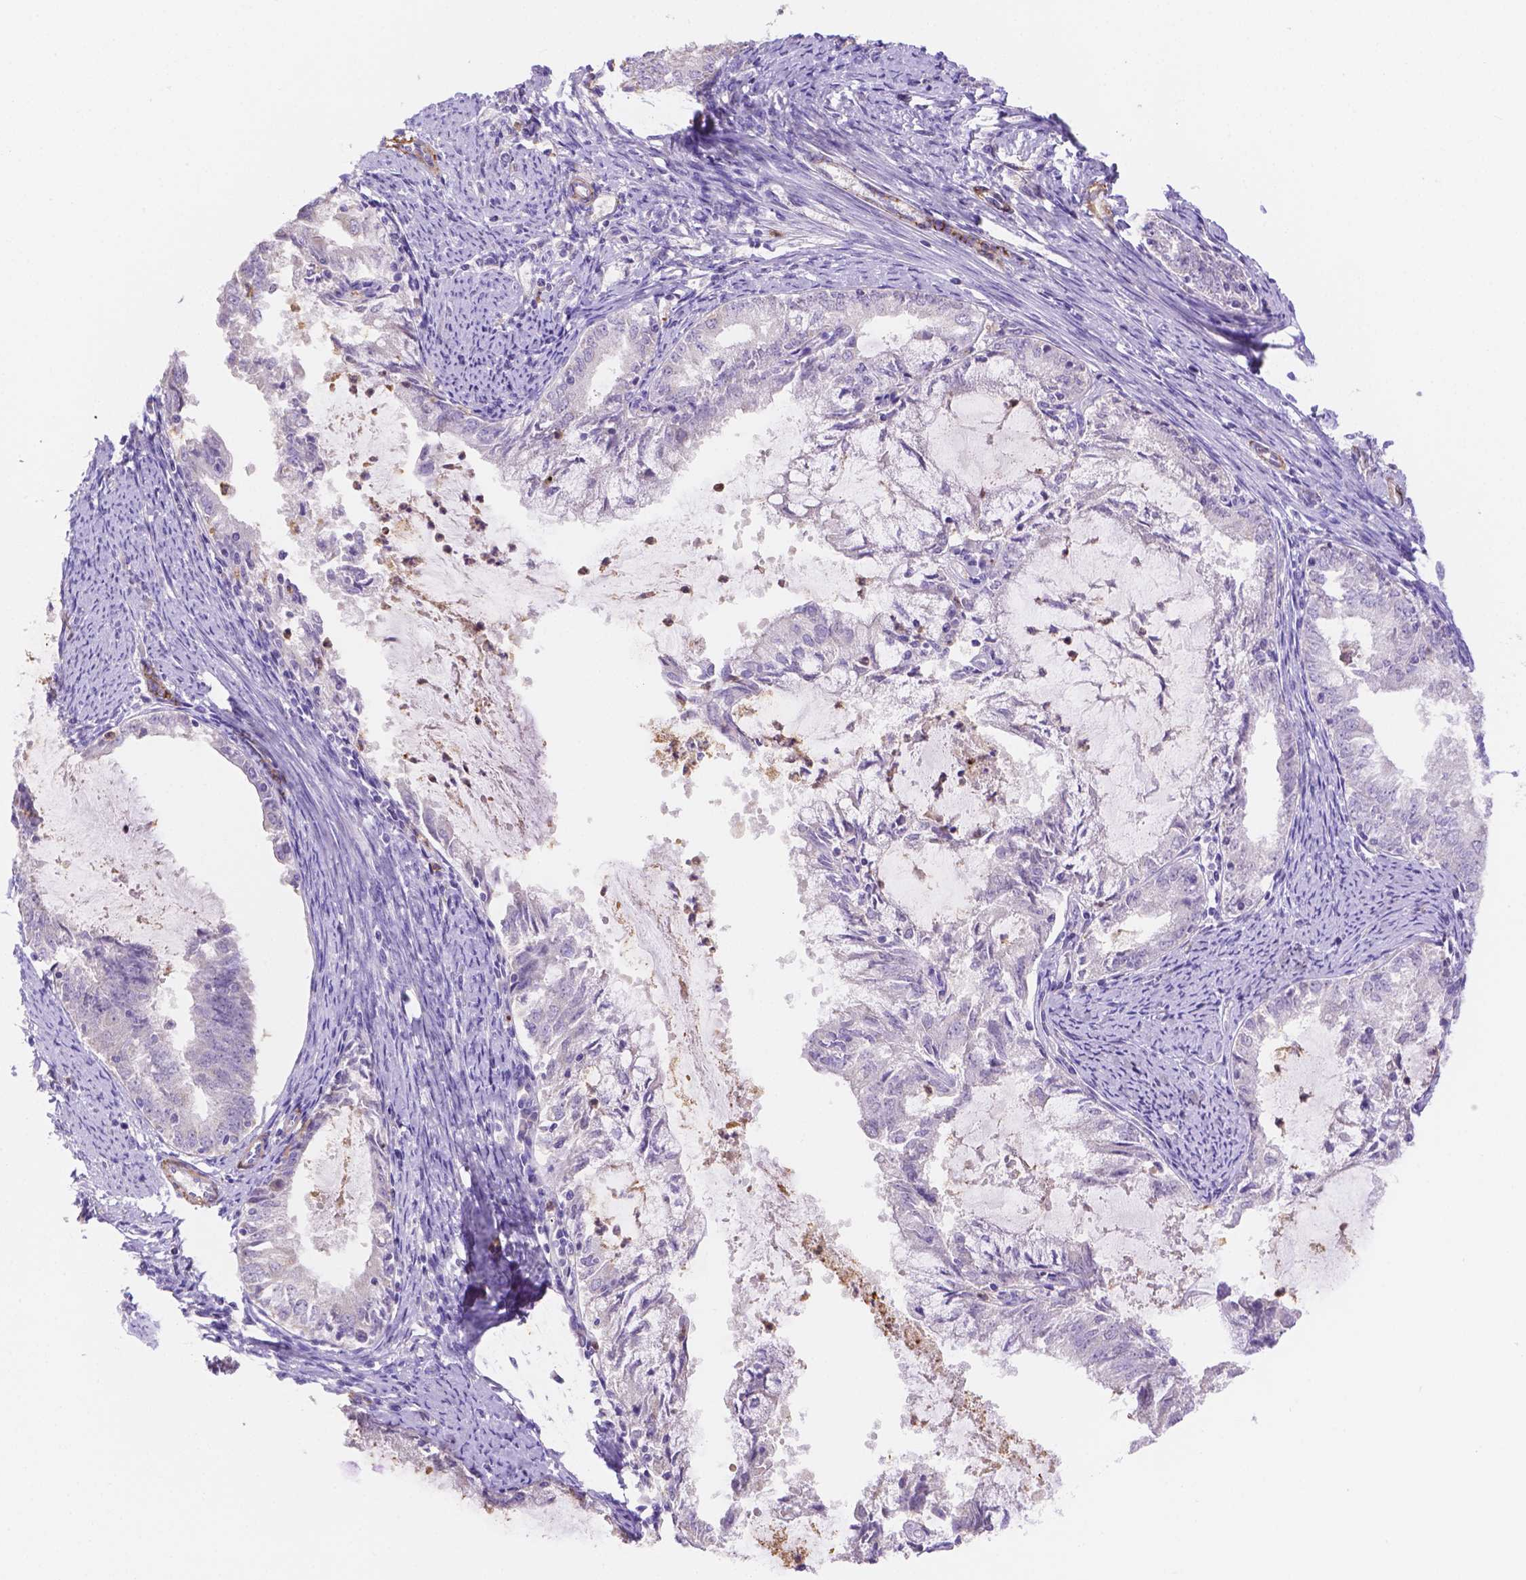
{"staining": {"intensity": "negative", "quantity": "none", "location": "none"}, "tissue": "endometrial cancer", "cell_type": "Tumor cells", "image_type": "cancer", "snomed": [{"axis": "morphology", "description": "Adenocarcinoma, NOS"}, {"axis": "topography", "description": "Endometrium"}], "caption": "DAB (3,3'-diaminobenzidine) immunohistochemical staining of endometrial cancer shows no significant positivity in tumor cells.", "gene": "NXPE2", "patient": {"sex": "female", "age": 57}}